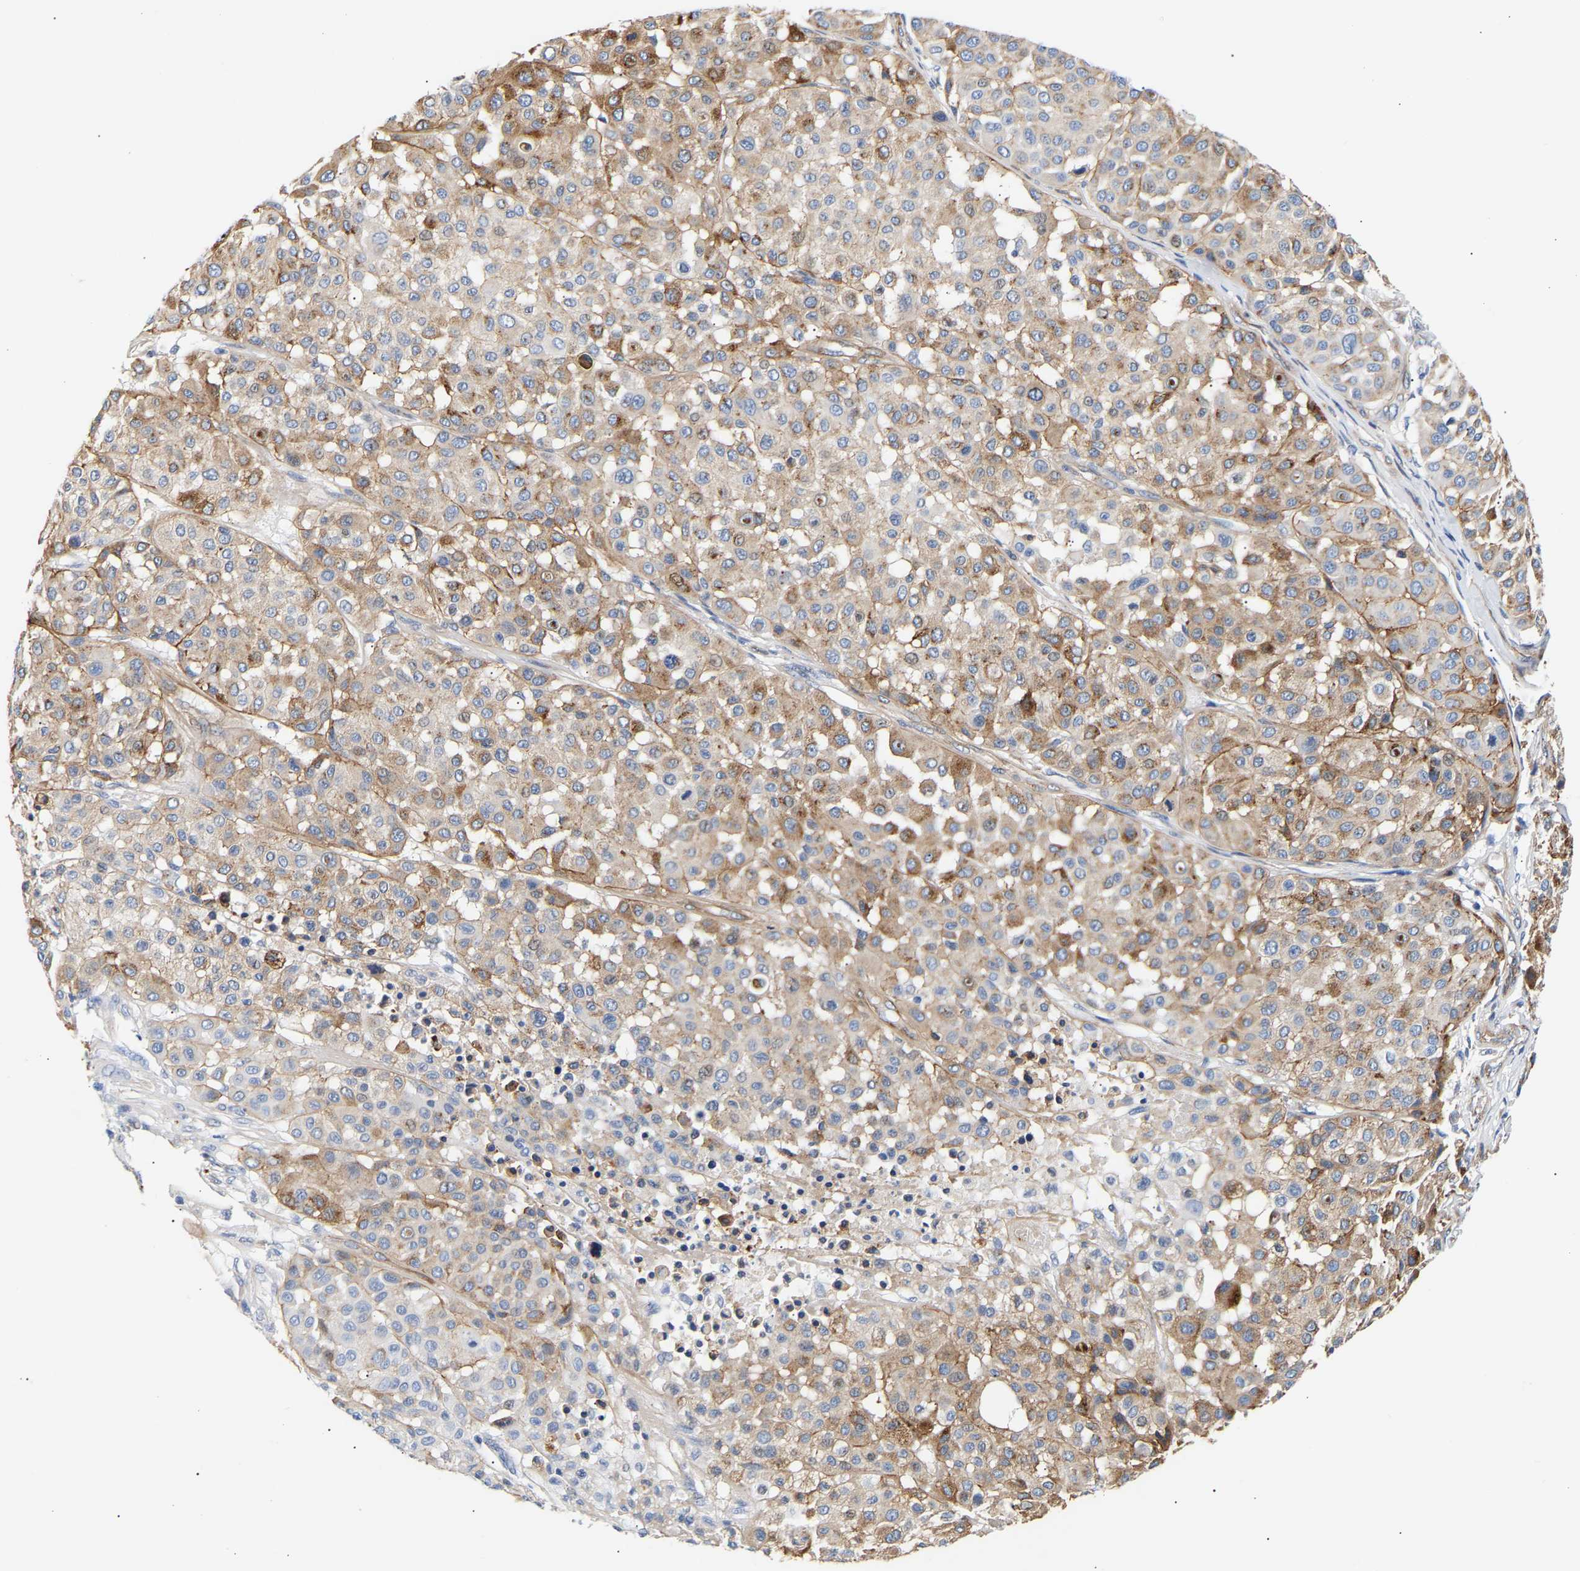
{"staining": {"intensity": "moderate", "quantity": "25%-75%", "location": "cytoplasmic/membranous"}, "tissue": "melanoma", "cell_type": "Tumor cells", "image_type": "cancer", "snomed": [{"axis": "morphology", "description": "Malignant melanoma, Metastatic site"}, {"axis": "topography", "description": "Soft tissue"}], "caption": "This is a photomicrograph of IHC staining of melanoma, which shows moderate staining in the cytoplasmic/membranous of tumor cells.", "gene": "IGFBP7", "patient": {"sex": "male", "age": 41}}